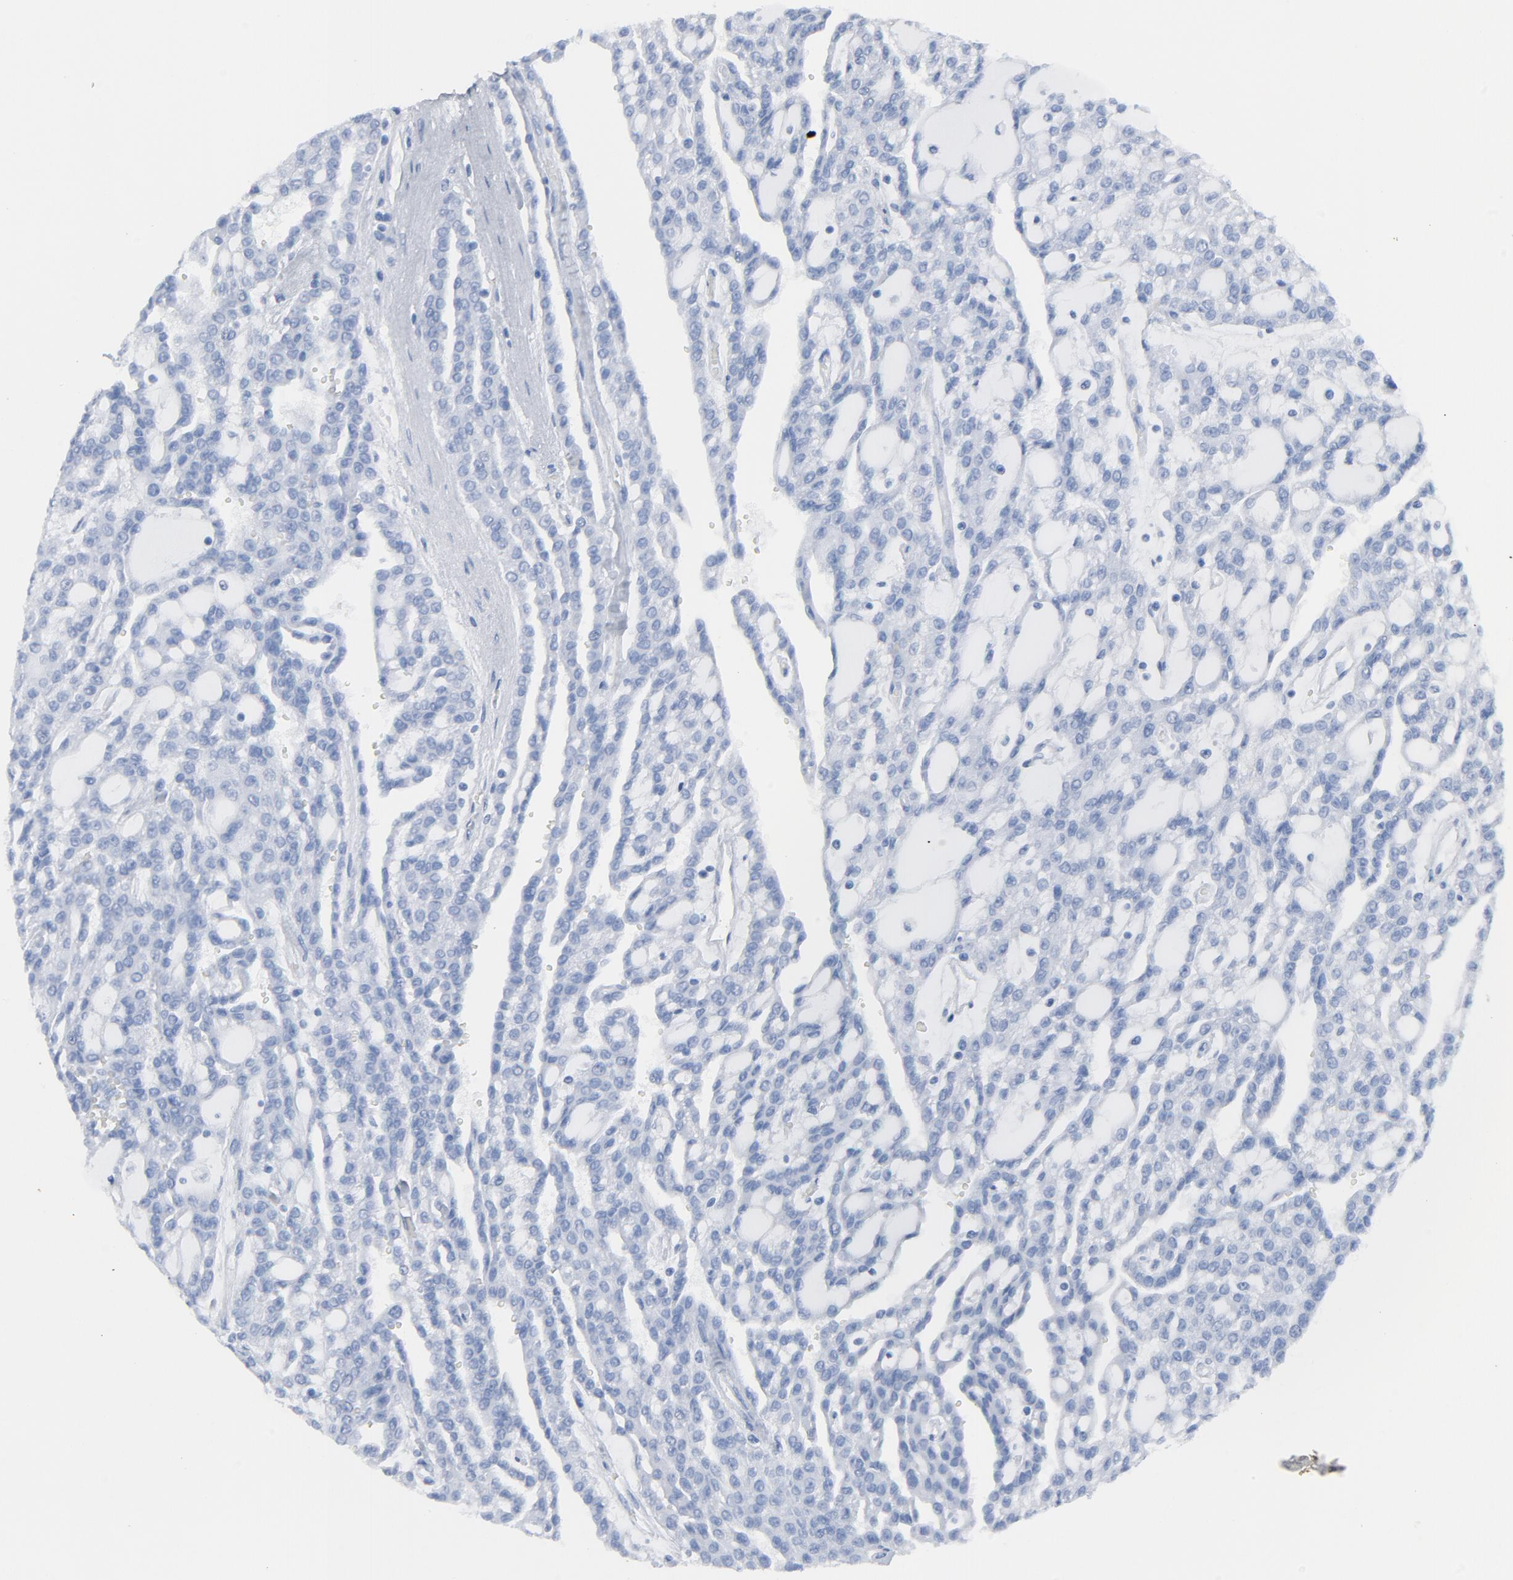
{"staining": {"intensity": "negative", "quantity": "none", "location": "none"}, "tissue": "renal cancer", "cell_type": "Tumor cells", "image_type": "cancer", "snomed": [{"axis": "morphology", "description": "Adenocarcinoma, NOS"}, {"axis": "topography", "description": "Kidney"}], "caption": "Tumor cells show no significant expression in renal cancer.", "gene": "C14orf119", "patient": {"sex": "male", "age": 63}}